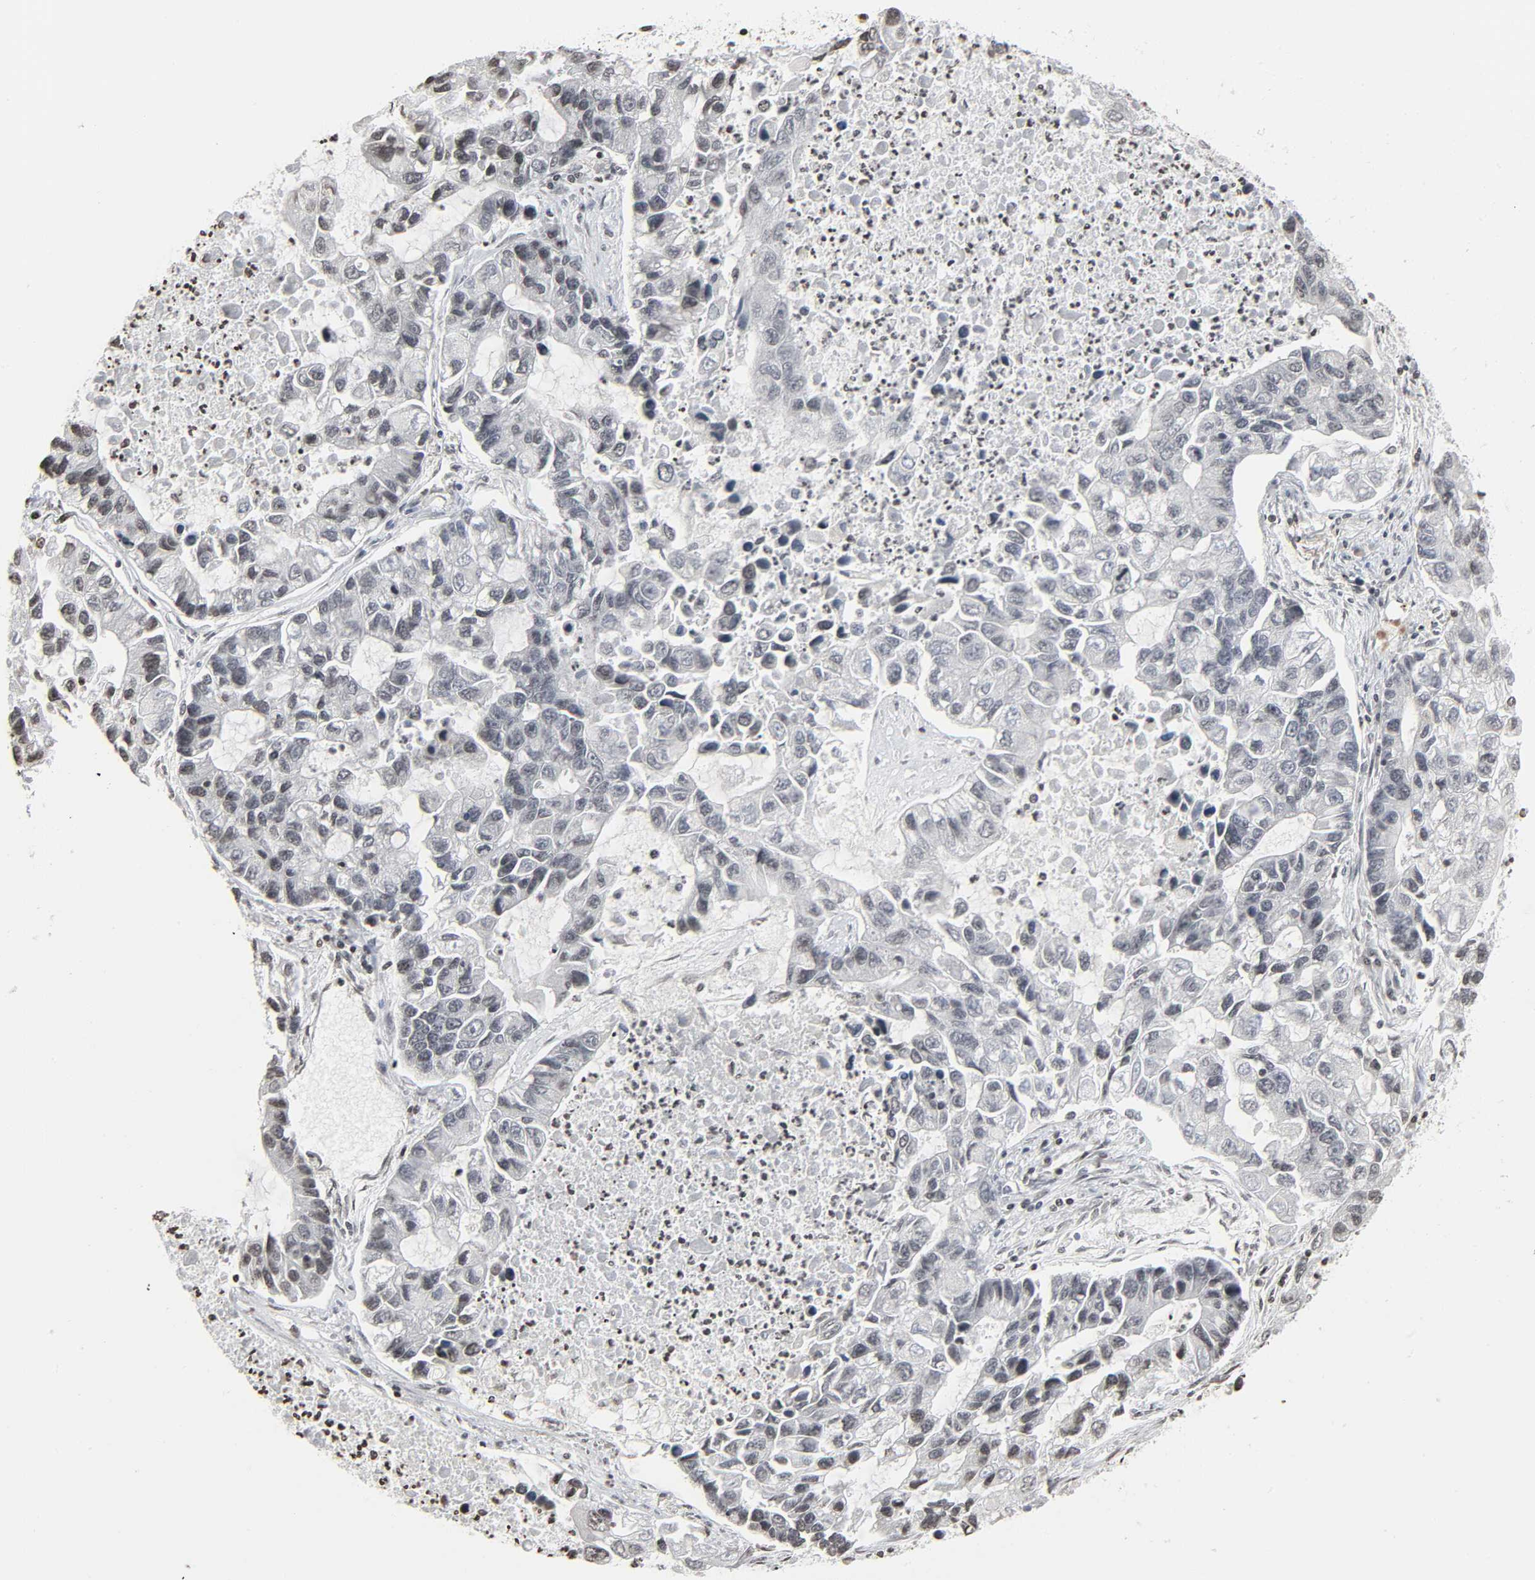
{"staining": {"intensity": "negative", "quantity": "none", "location": "none"}, "tissue": "lung cancer", "cell_type": "Tumor cells", "image_type": "cancer", "snomed": [{"axis": "morphology", "description": "Adenocarcinoma, NOS"}, {"axis": "topography", "description": "Lung"}], "caption": "There is no significant positivity in tumor cells of lung cancer (adenocarcinoma).", "gene": "ELAVL1", "patient": {"sex": "female", "age": 51}}